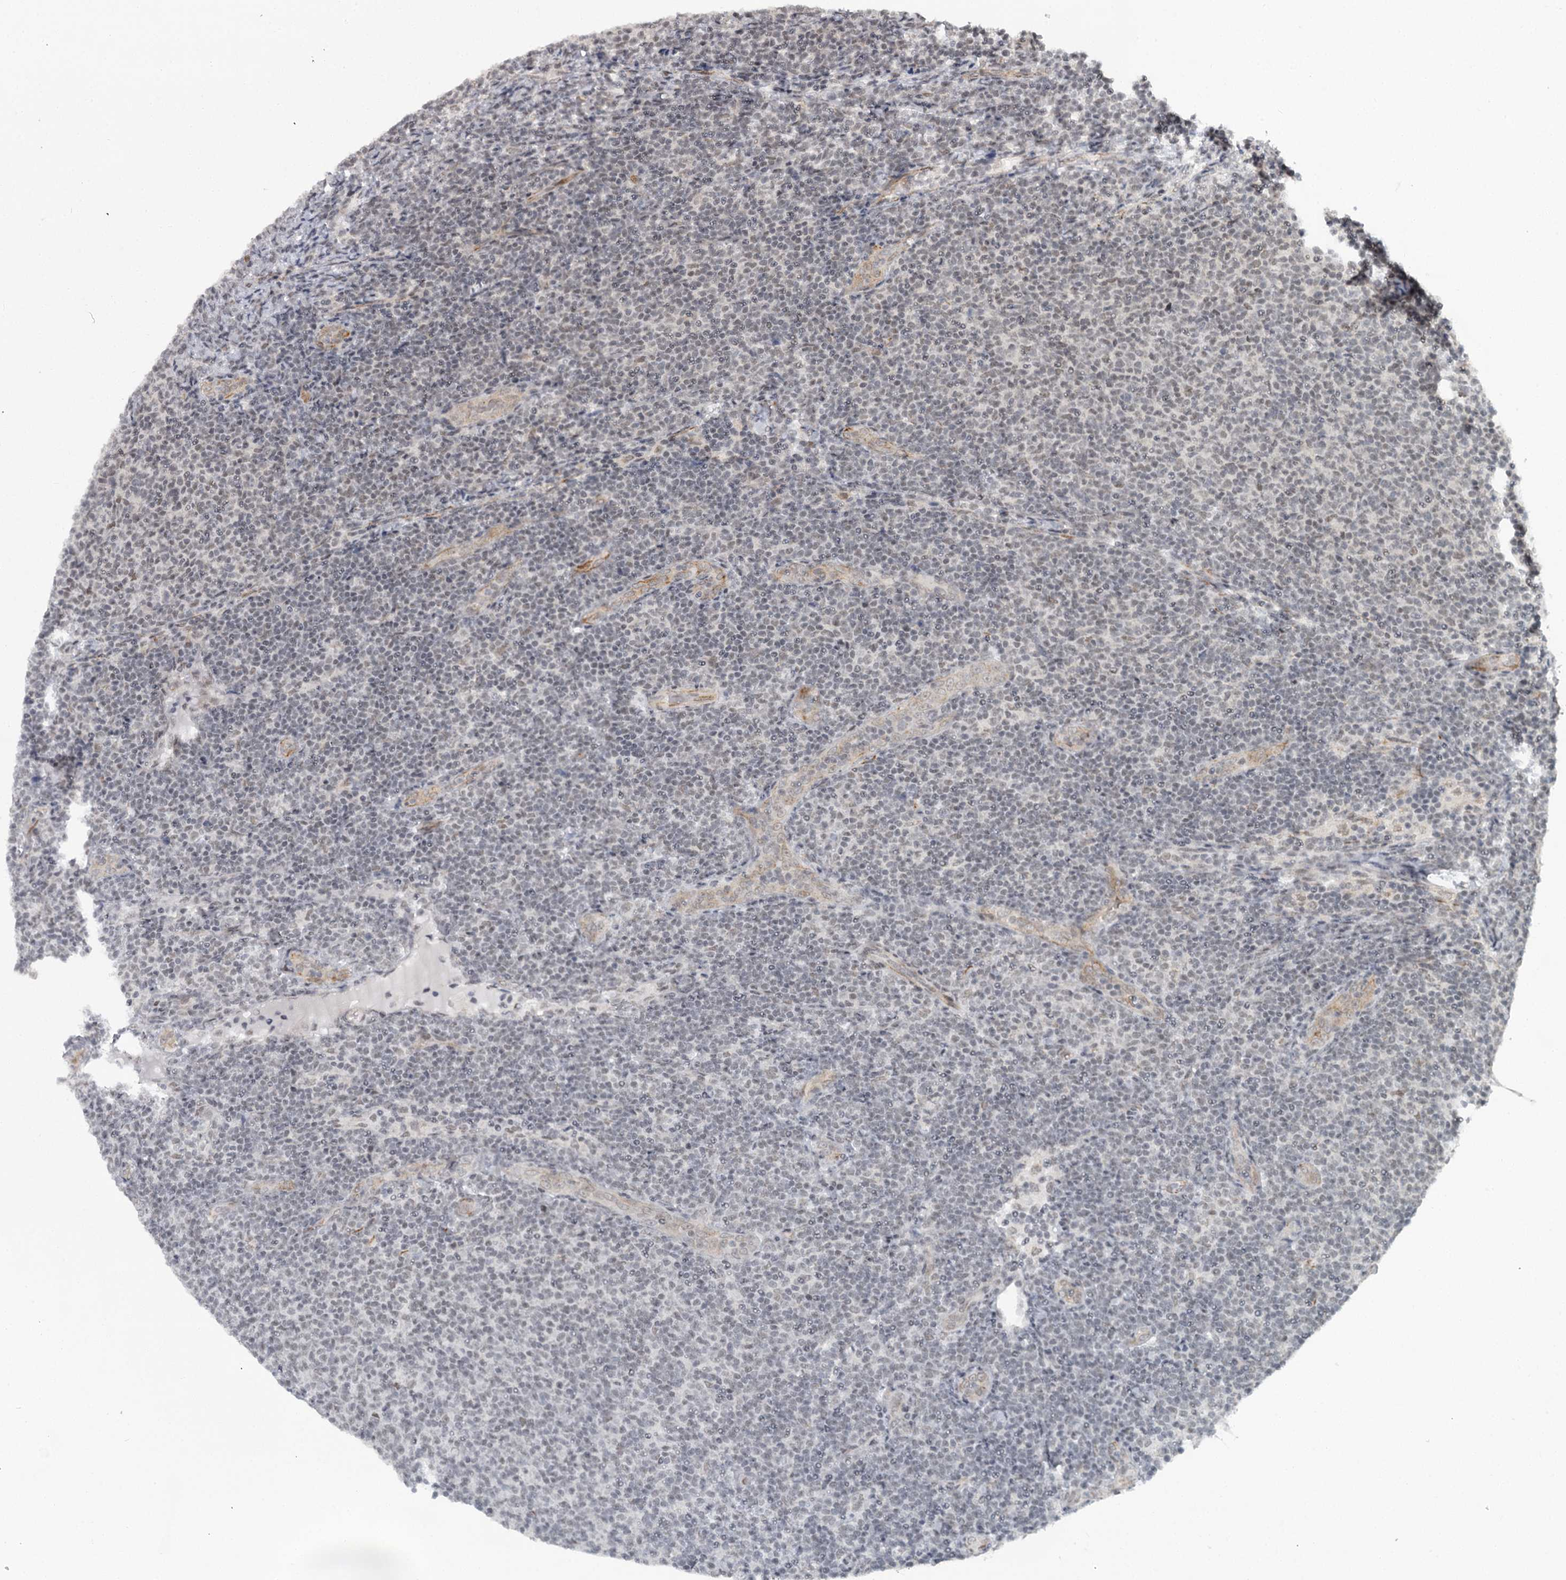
{"staining": {"intensity": "weak", "quantity": ">75%", "location": "nuclear"}, "tissue": "lymphoma", "cell_type": "Tumor cells", "image_type": "cancer", "snomed": [{"axis": "morphology", "description": "Malignant lymphoma, non-Hodgkin's type, Low grade"}, {"axis": "topography", "description": "Lymph node"}], "caption": "Human malignant lymphoma, non-Hodgkin's type (low-grade) stained with a protein marker displays weak staining in tumor cells.", "gene": "FAM13C", "patient": {"sex": "male", "age": 66}}